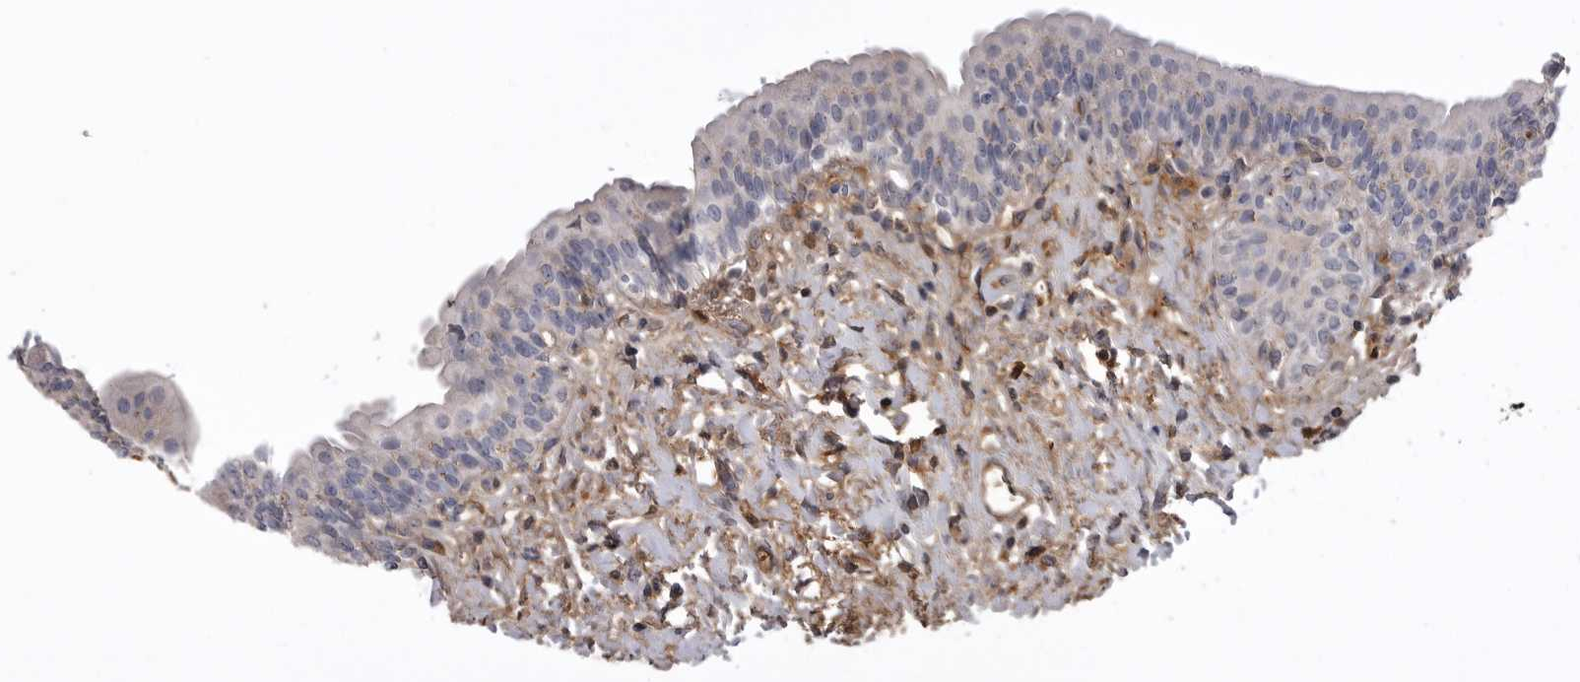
{"staining": {"intensity": "negative", "quantity": "none", "location": "none"}, "tissue": "urinary bladder", "cell_type": "Urothelial cells", "image_type": "normal", "snomed": [{"axis": "morphology", "description": "Normal tissue, NOS"}, {"axis": "topography", "description": "Urinary bladder"}], "caption": "The micrograph displays no staining of urothelial cells in normal urinary bladder.", "gene": "AHSG", "patient": {"sex": "male", "age": 83}}